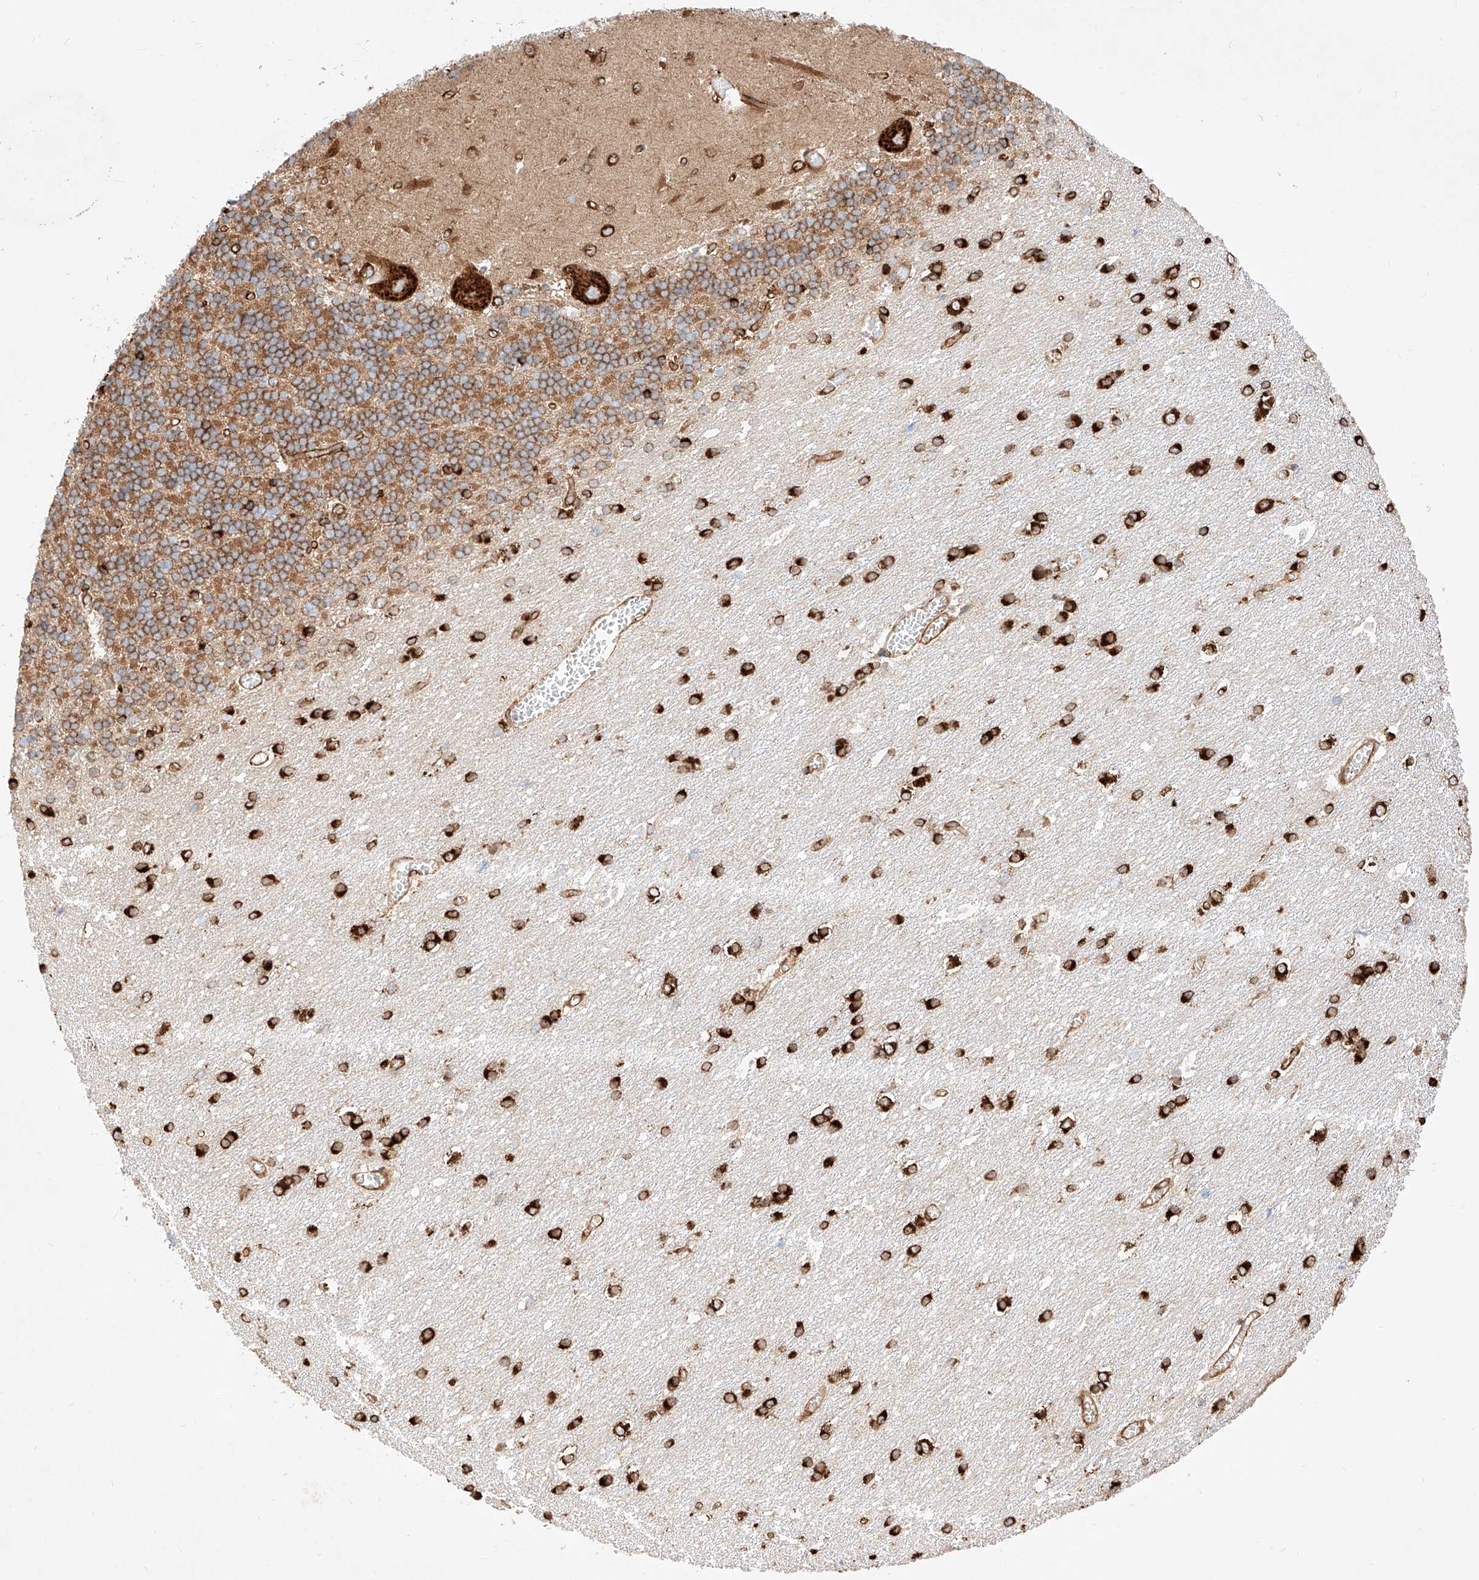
{"staining": {"intensity": "moderate", "quantity": ">75%", "location": "cytoplasmic/membranous"}, "tissue": "cerebellum", "cell_type": "Cells in granular layer", "image_type": "normal", "snomed": [{"axis": "morphology", "description": "Normal tissue, NOS"}, {"axis": "topography", "description": "Cerebellum"}], "caption": "IHC micrograph of unremarkable cerebellum stained for a protein (brown), which reveals medium levels of moderate cytoplasmic/membranous staining in about >75% of cells in granular layer.", "gene": "CSGALNACT2", "patient": {"sex": "male", "age": 37}}